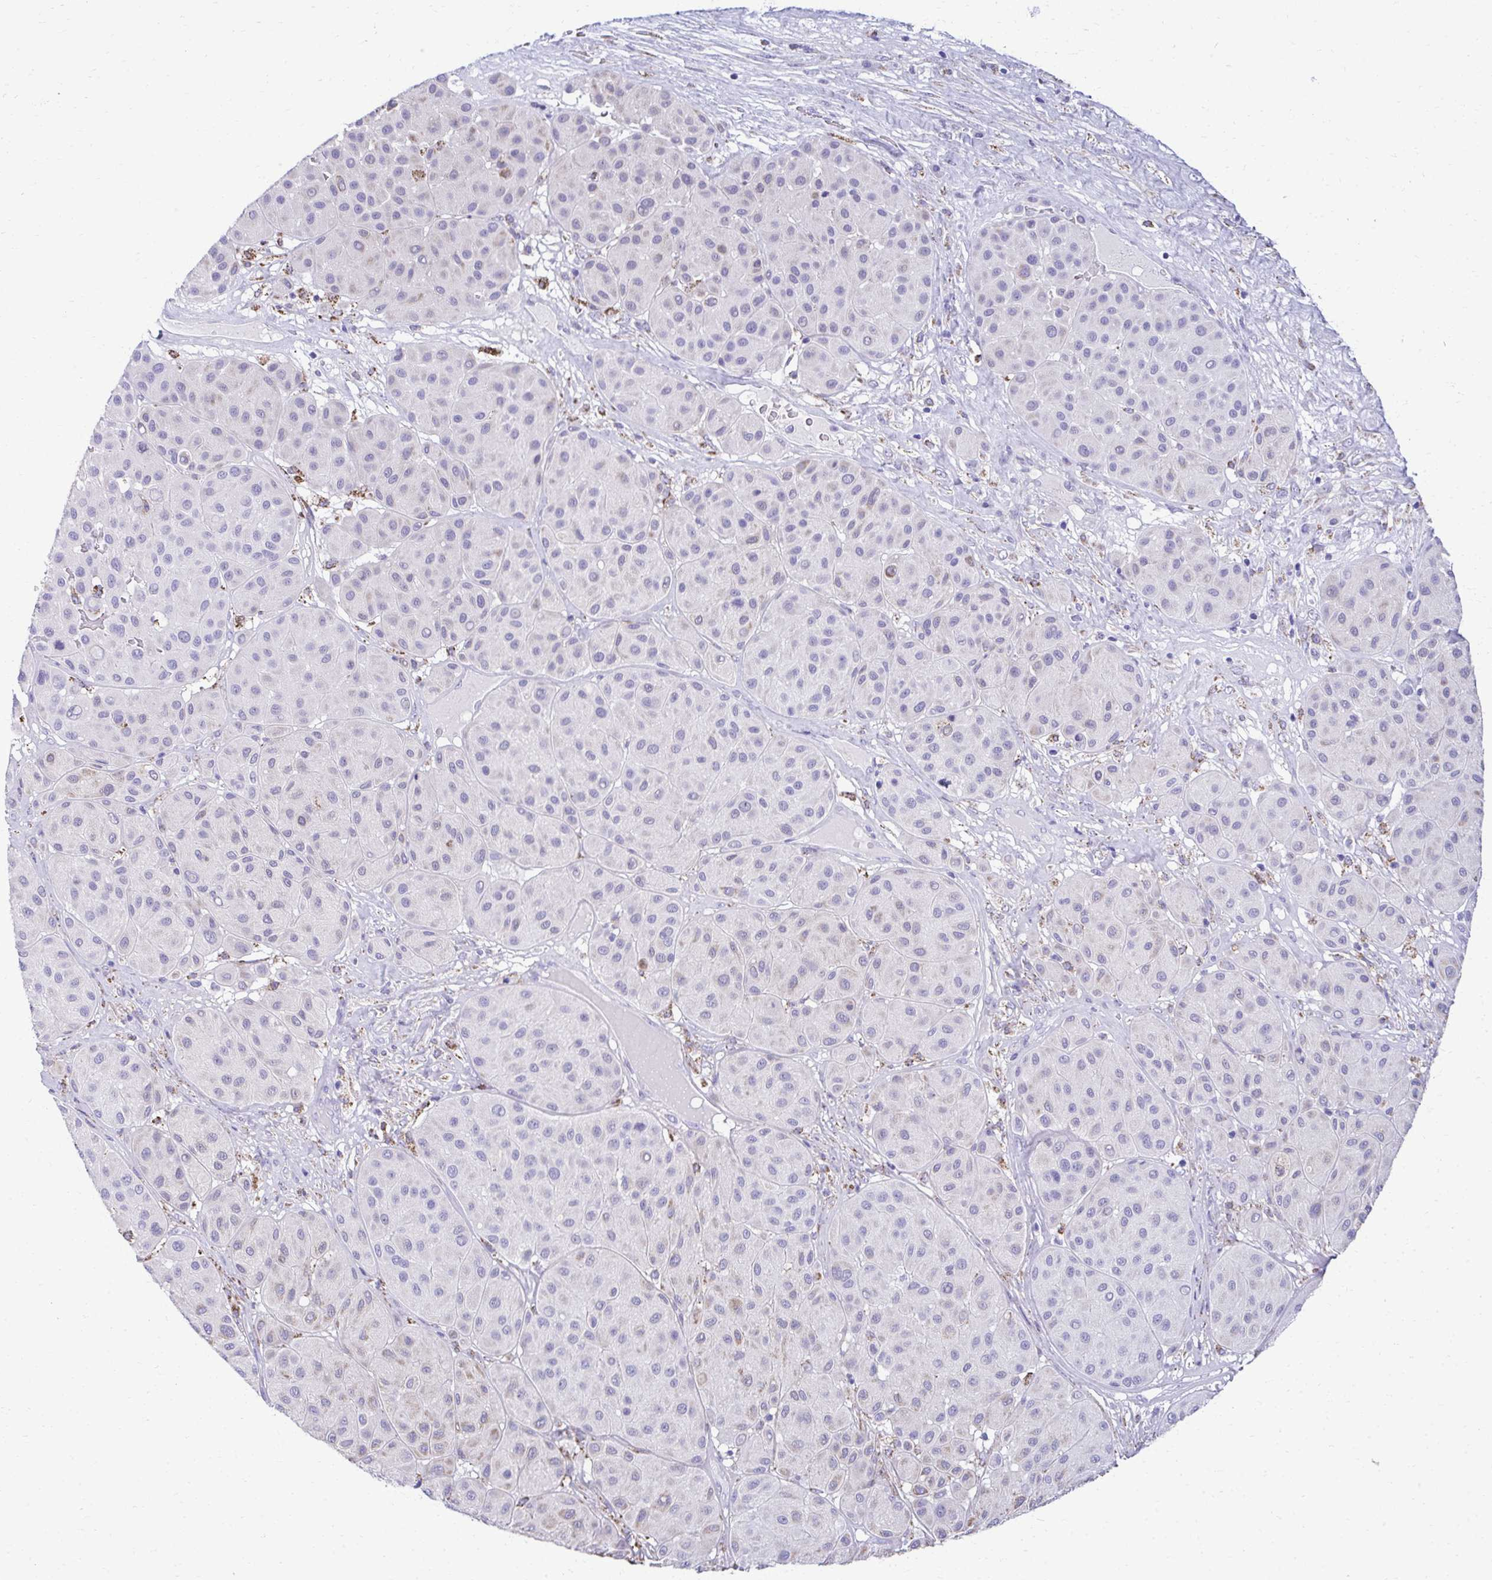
{"staining": {"intensity": "negative", "quantity": "none", "location": "none"}, "tissue": "melanoma", "cell_type": "Tumor cells", "image_type": "cancer", "snomed": [{"axis": "morphology", "description": "Malignant melanoma, Metastatic site"}, {"axis": "topography", "description": "Smooth muscle"}], "caption": "Melanoma was stained to show a protein in brown. There is no significant positivity in tumor cells. Nuclei are stained in blue.", "gene": "AIG1", "patient": {"sex": "male", "age": 41}}